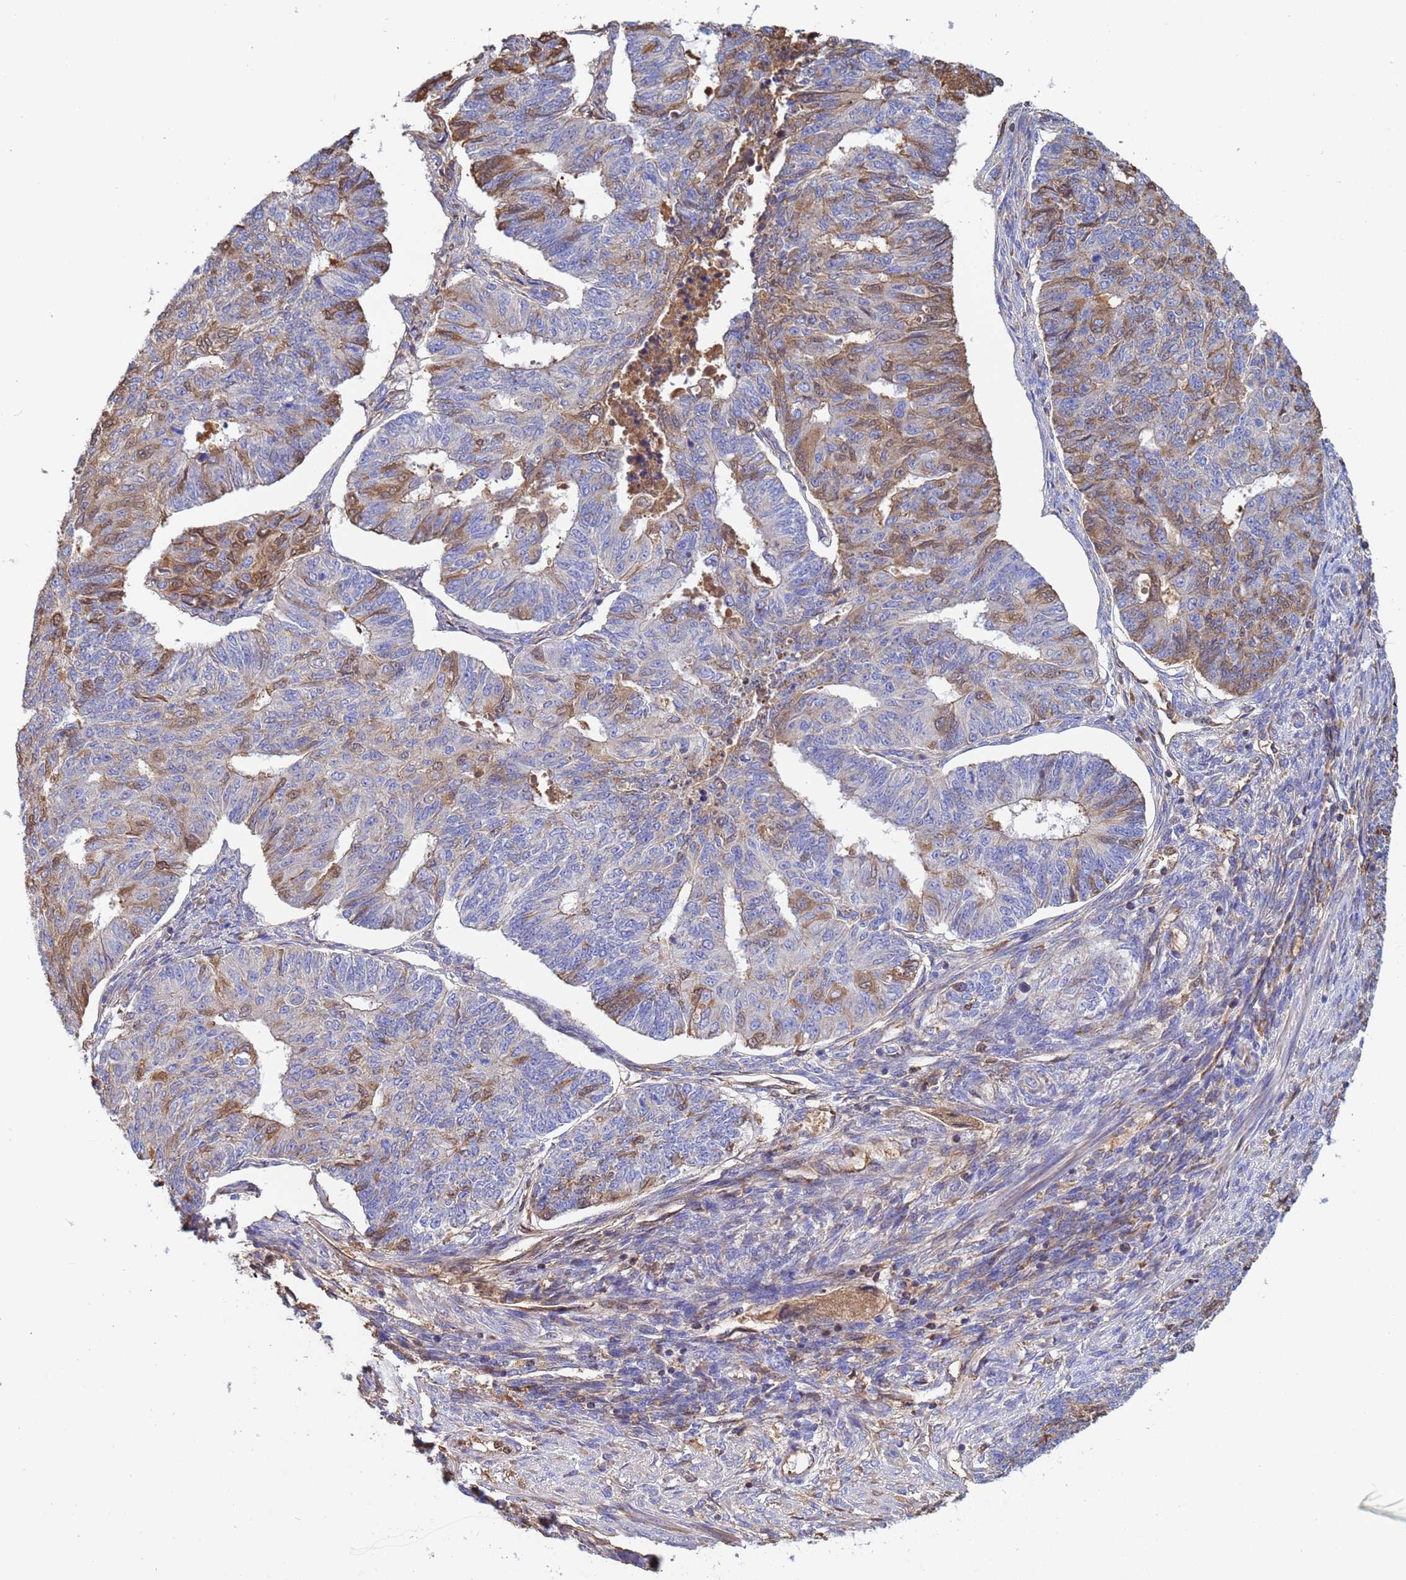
{"staining": {"intensity": "weak", "quantity": "25%-75%", "location": "cytoplasmic/membranous,nuclear"}, "tissue": "endometrial cancer", "cell_type": "Tumor cells", "image_type": "cancer", "snomed": [{"axis": "morphology", "description": "Adenocarcinoma, NOS"}, {"axis": "topography", "description": "Endometrium"}], "caption": "High-power microscopy captured an immunohistochemistry image of endometrial adenocarcinoma, revealing weak cytoplasmic/membranous and nuclear expression in approximately 25%-75% of tumor cells. Nuclei are stained in blue.", "gene": "GLUD1", "patient": {"sex": "female", "age": 32}}